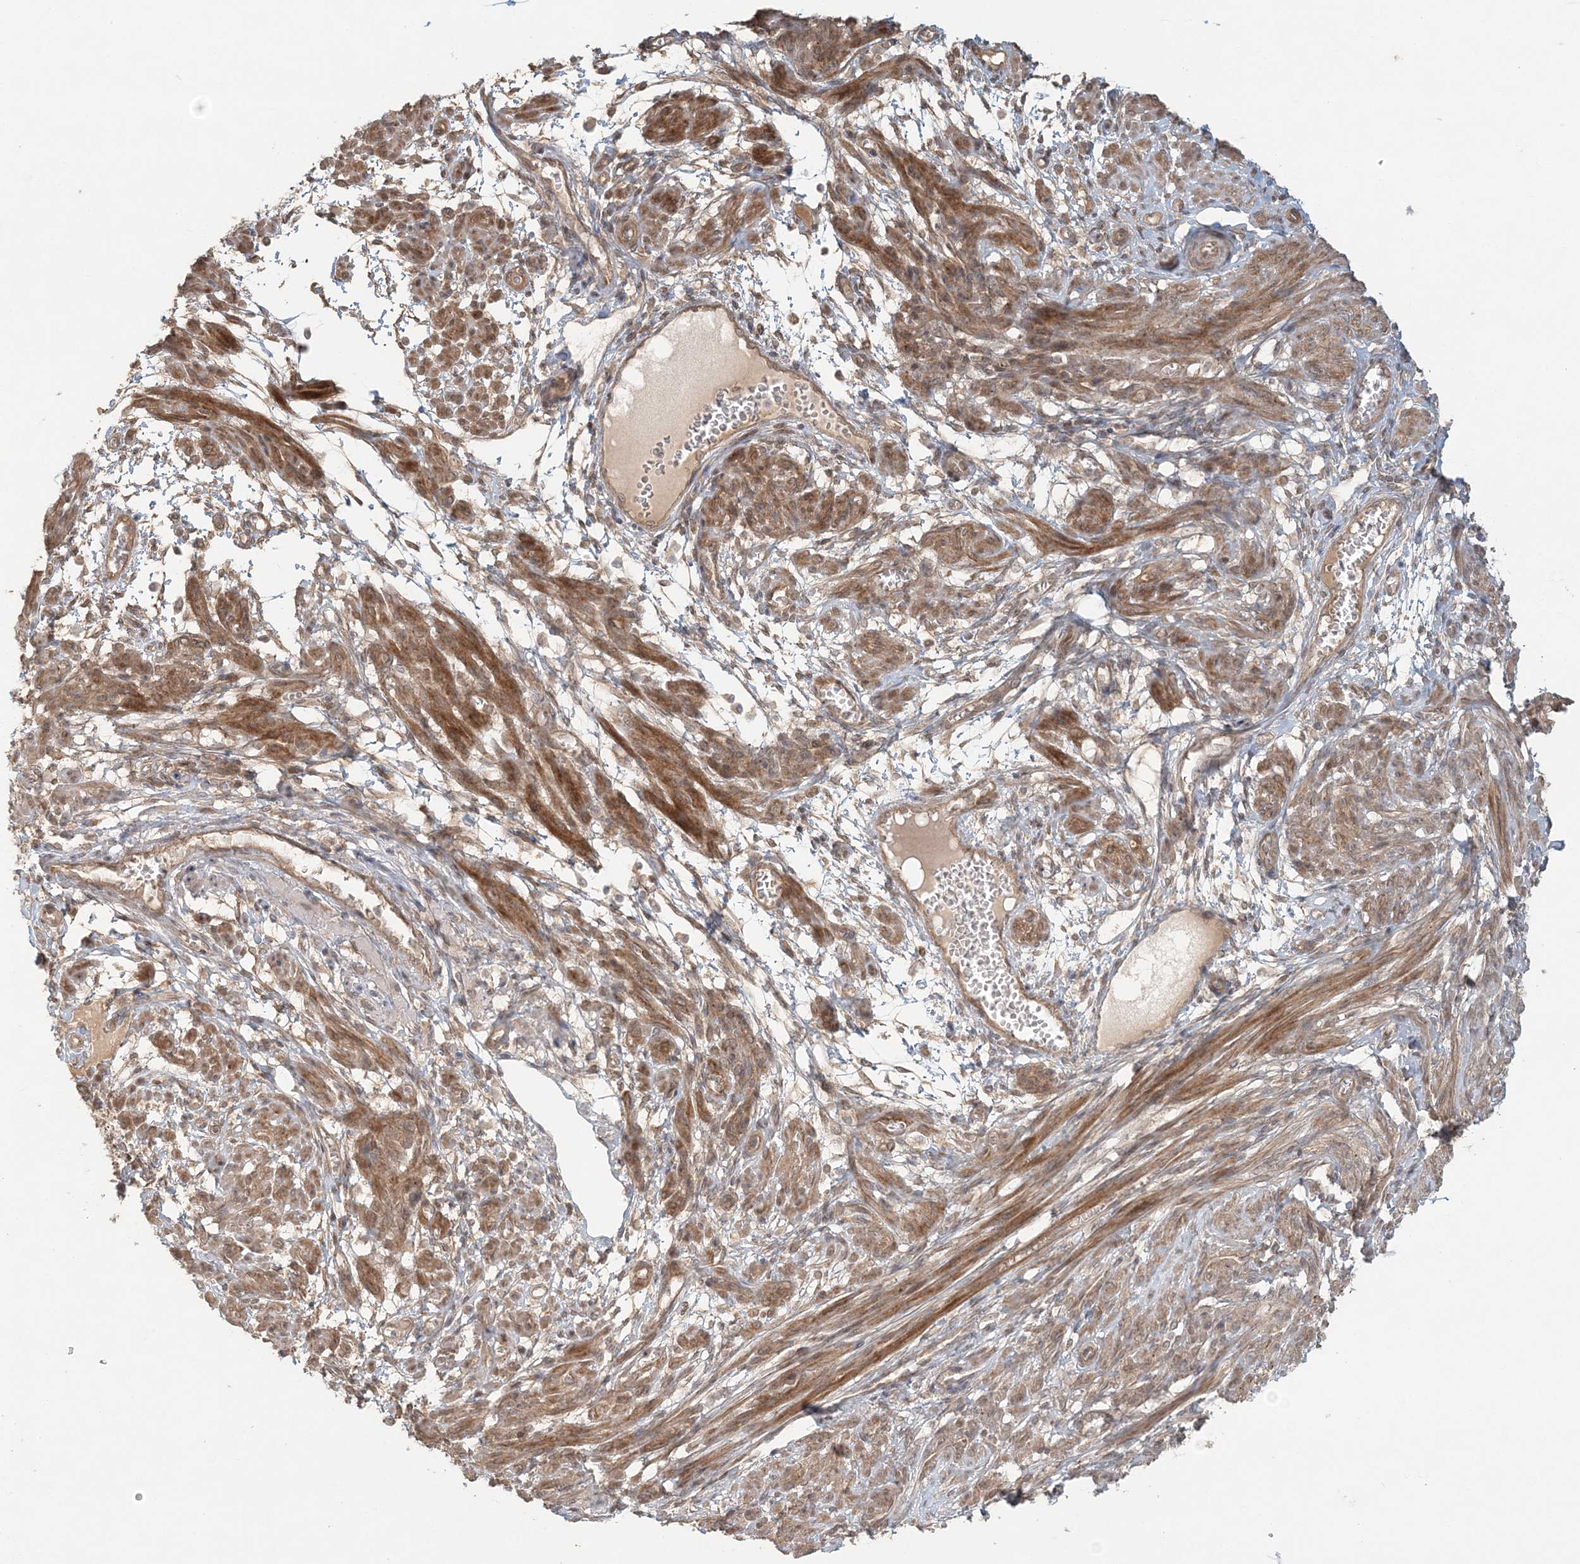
{"staining": {"intensity": "moderate", "quantity": ">75%", "location": "cytoplasmic/membranous"}, "tissue": "smooth muscle", "cell_type": "Smooth muscle cells", "image_type": "normal", "snomed": [{"axis": "morphology", "description": "Normal tissue, NOS"}, {"axis": "topography", "description": "Smooth muscle"}], "caption": "IHC image of normal human smooth muscle stained for a protein (brown), which shows medium levels of moderate cytoplasmic/membranous staining in about >75% of smooth muscle cells.", "gene": "KIAA0232", "patient": {"sex": "female", "age": 39}}